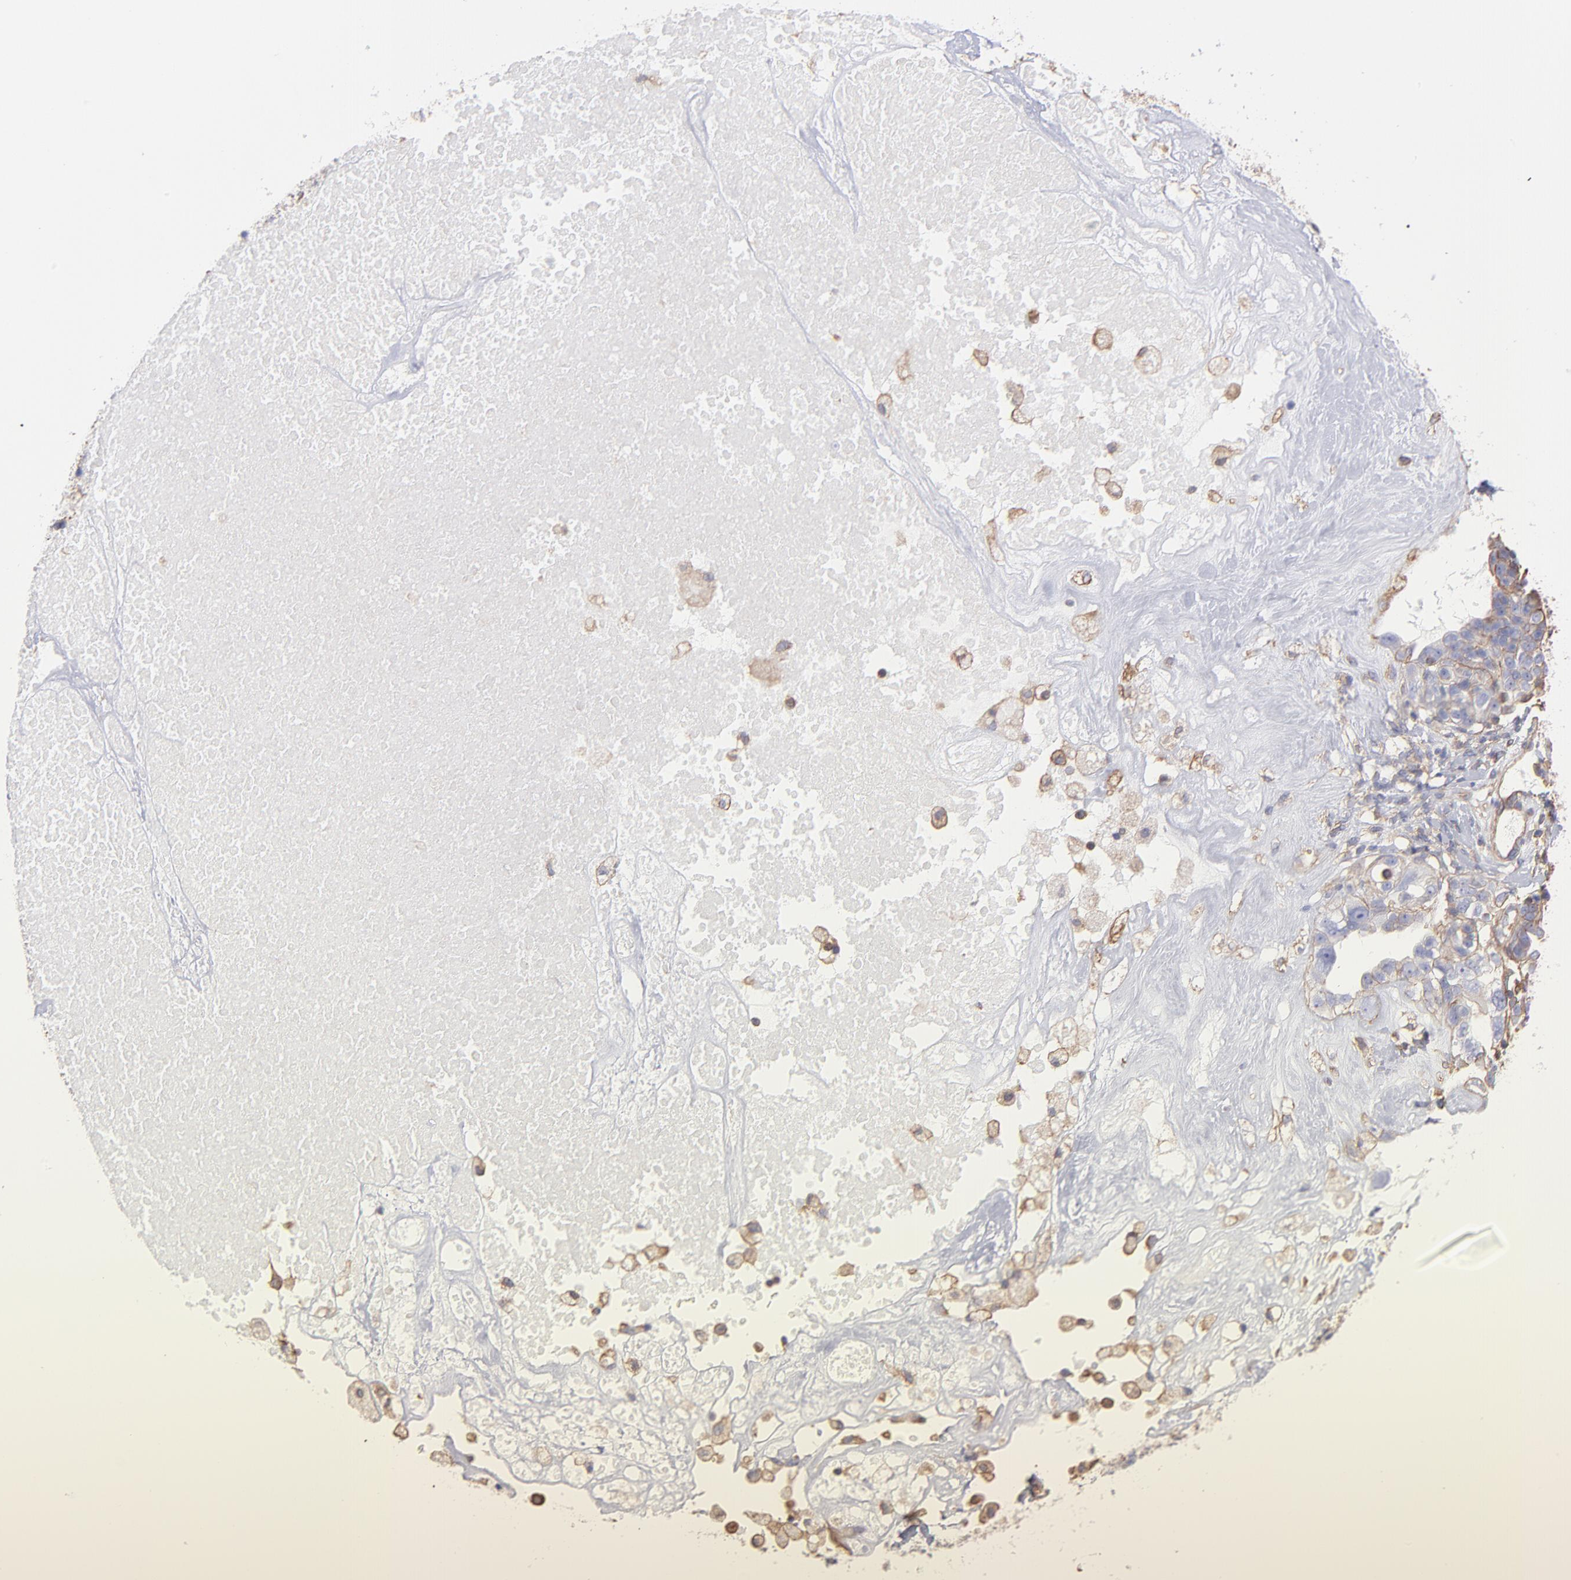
{"staining": {"intensity": "moderate", "quantity": ">75%", "location": "cytoplasmic/membranous"}, "tissue": "ovarian cancer", "cell_type": "Tumor cells", "image_type": "cancer", "snomed": [{"axis": "morphology", "description": "Cystadenocarcinoma, serous, NOS"}, {"axis": "topography", "description": "Ovary"}], "caption": "A brown stain shows moderate cytoplasmic/membranous positivity of a protein in human serous cystadenocarcinoma (ovarian) tumor cells.", "gene": "PLEC", "patient": {"sex": "female", "age": 66}}